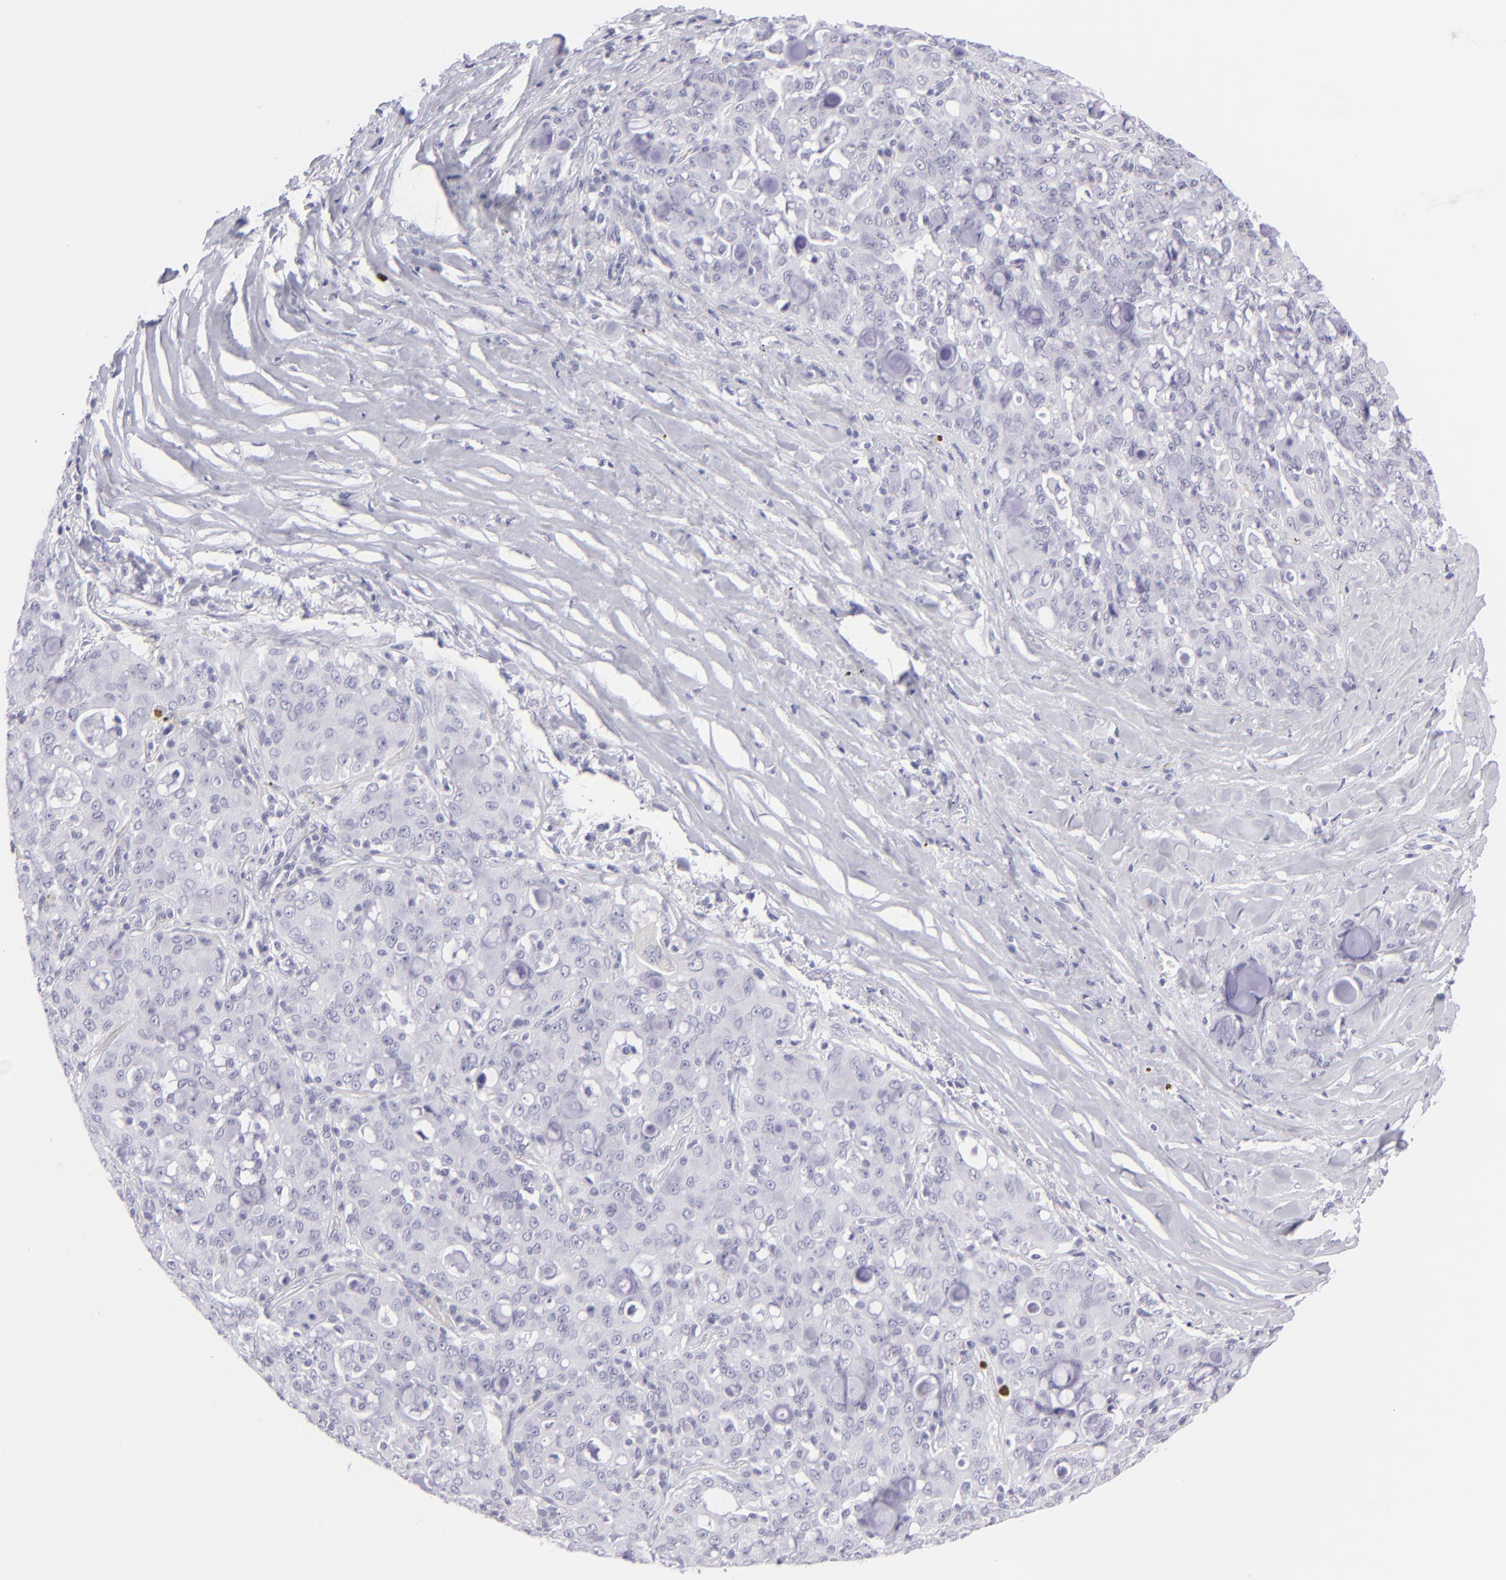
{"staining": {"intensity": "negative", "quantity": "none", "location": "none"}, "tissue": "lung cancer", "cell_type": "Tumor cells", "image_type": "cancer", "snomed": [{"axis": "morphology", "description": "Adenocarcinoma, NOS"}, {"axis": "topography", "description": "Lung"}], "caption": "A histopathology image of human lung cancer is negative for staining in tumor cells. (DAB immunohistochemistry (IHC) with hematoxylin counter stain).", "gene": "FCER2", "patient": {"sex": "female", "age": 44}}